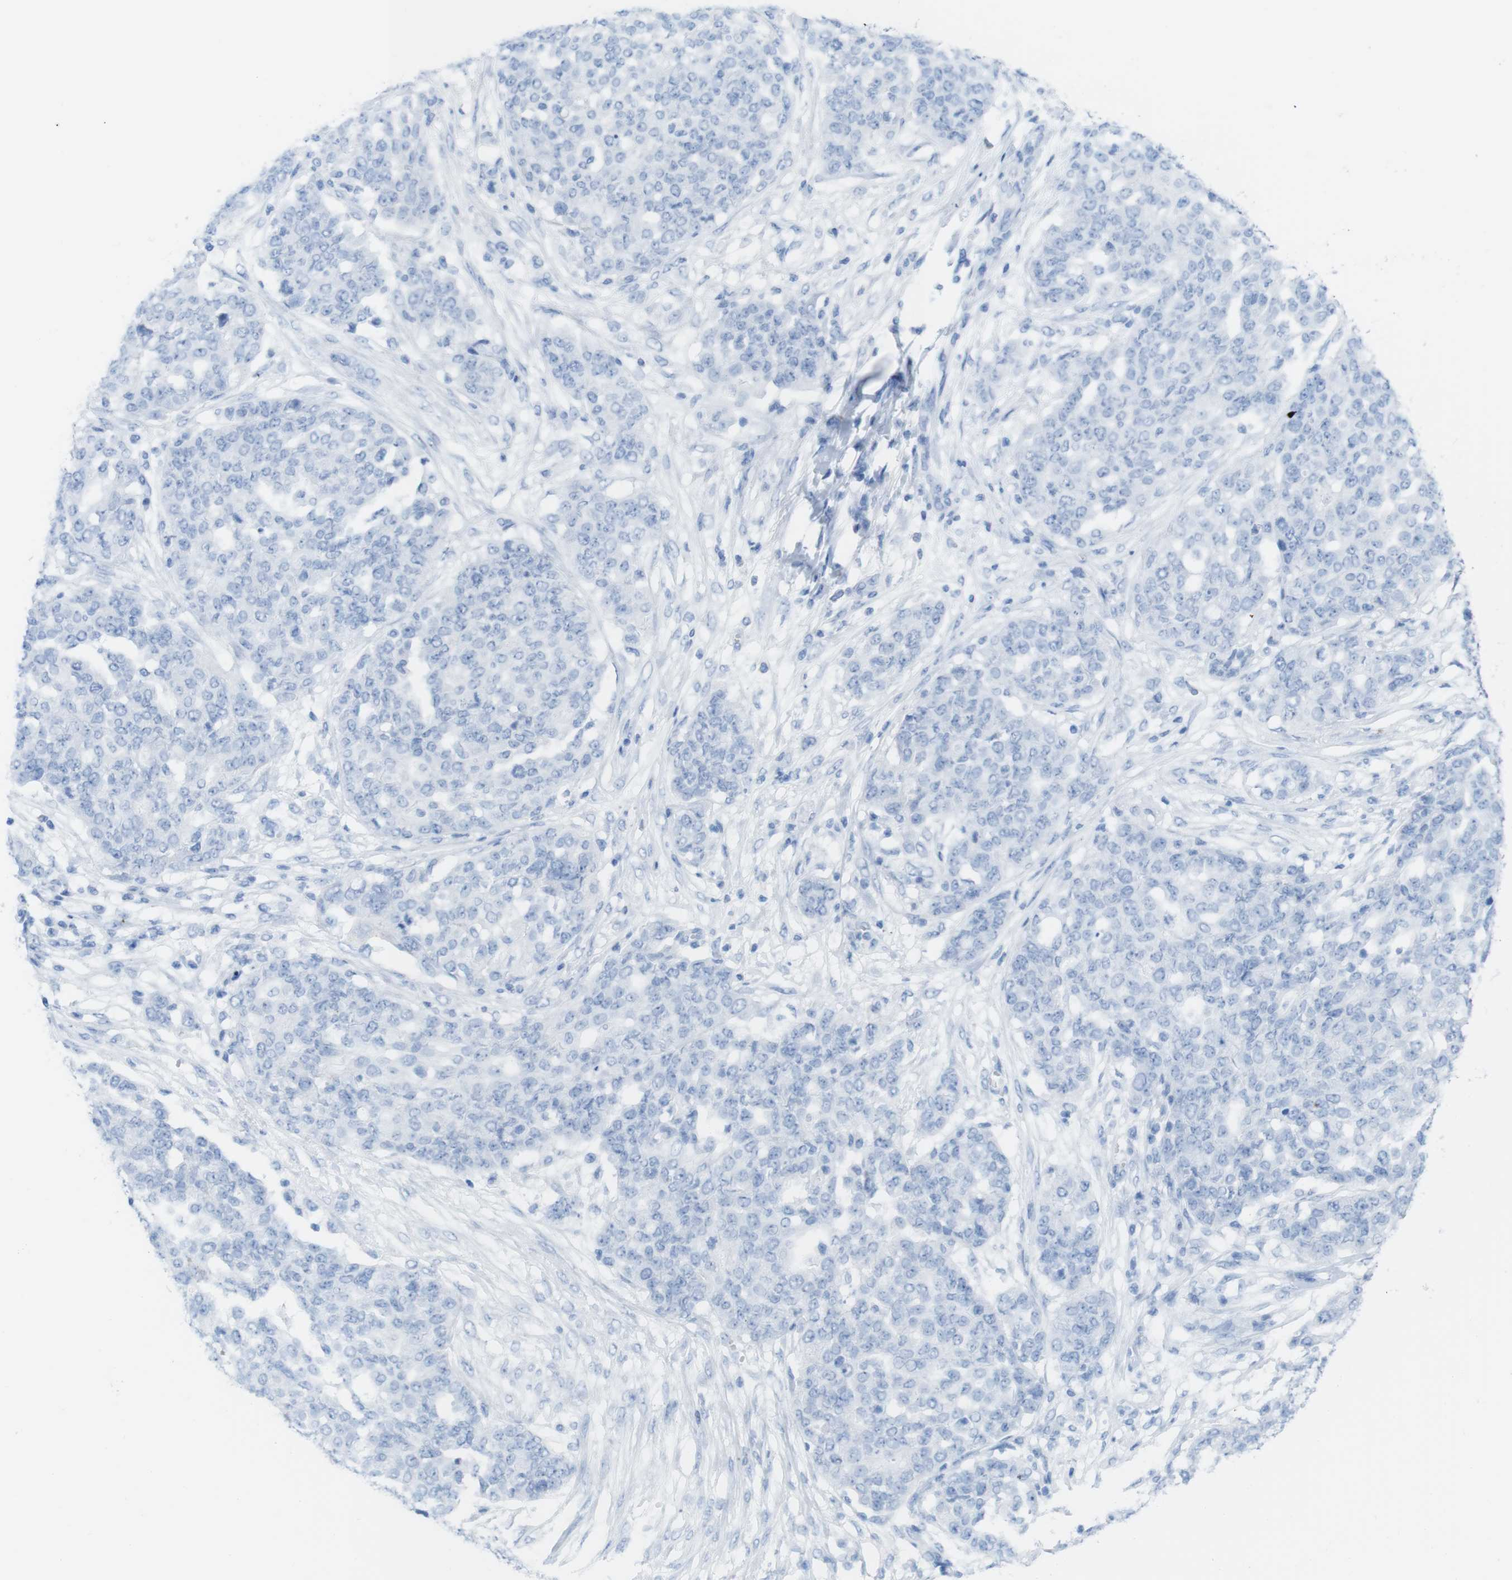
{"staining": {"intensity": "negative", "quantity": "none", "location": "none"}, "tissue": "ovarian cancer", "cell_type": "Tumor cells", "image_type": "cancer", "snomed": [{"axis": "morphology", "description": "Cystadenocarcinoma, serous, NOS"}, {"axis": "topography", "description": "Soft tissue"}, {"axis": "topography", "description": "Ovary"}], "caption": "This is an IHC image of ovarian serous cystadenocarcinoma. There is no positivity in tumor cells.", "gene": "MYH7", "patient": {"sex": "female", "age": 57}}